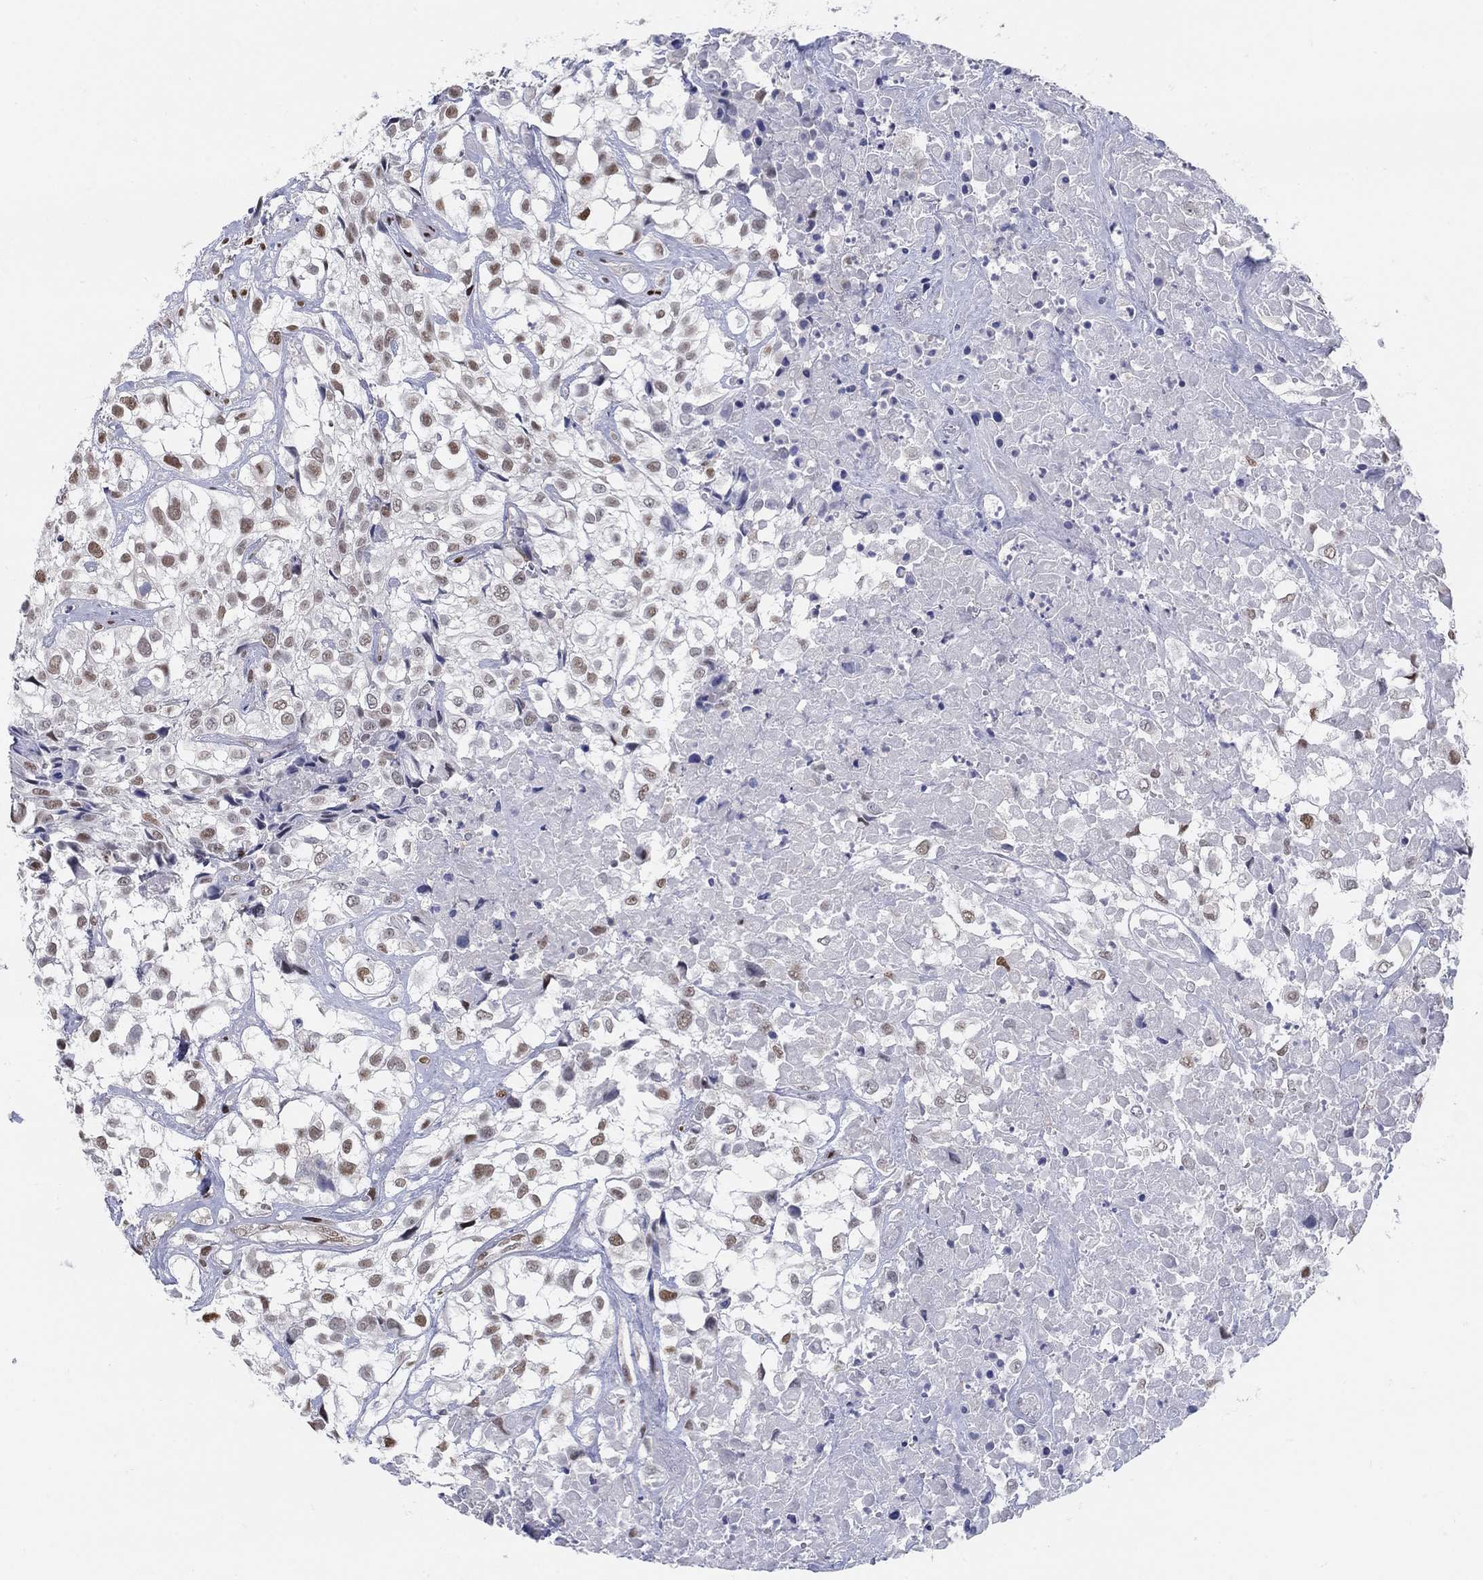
{"staining": {"intensity": "moderate", "quantity": "<25%", "location": "nuclear"}, "tissue": "urothelial cancer", "cell_type": "Tumor cells", "image_type": "cancer", "snomed": [{"axis": "morphology", "description": "Urothelial carcinoma, High grade"}, {"axis": "topography", "description": "Urinary bladder"}], "caption": "Immunohistochemical staining of human urothelial cancer demonstrates low levels of moderate nuclear staining in approximately <25% of tumor cells. (brown staining indicates protein expression, while blue staining denotes nuclei).", "gene": "CENPE", "patient": {"sex": "male", "age": 56}}